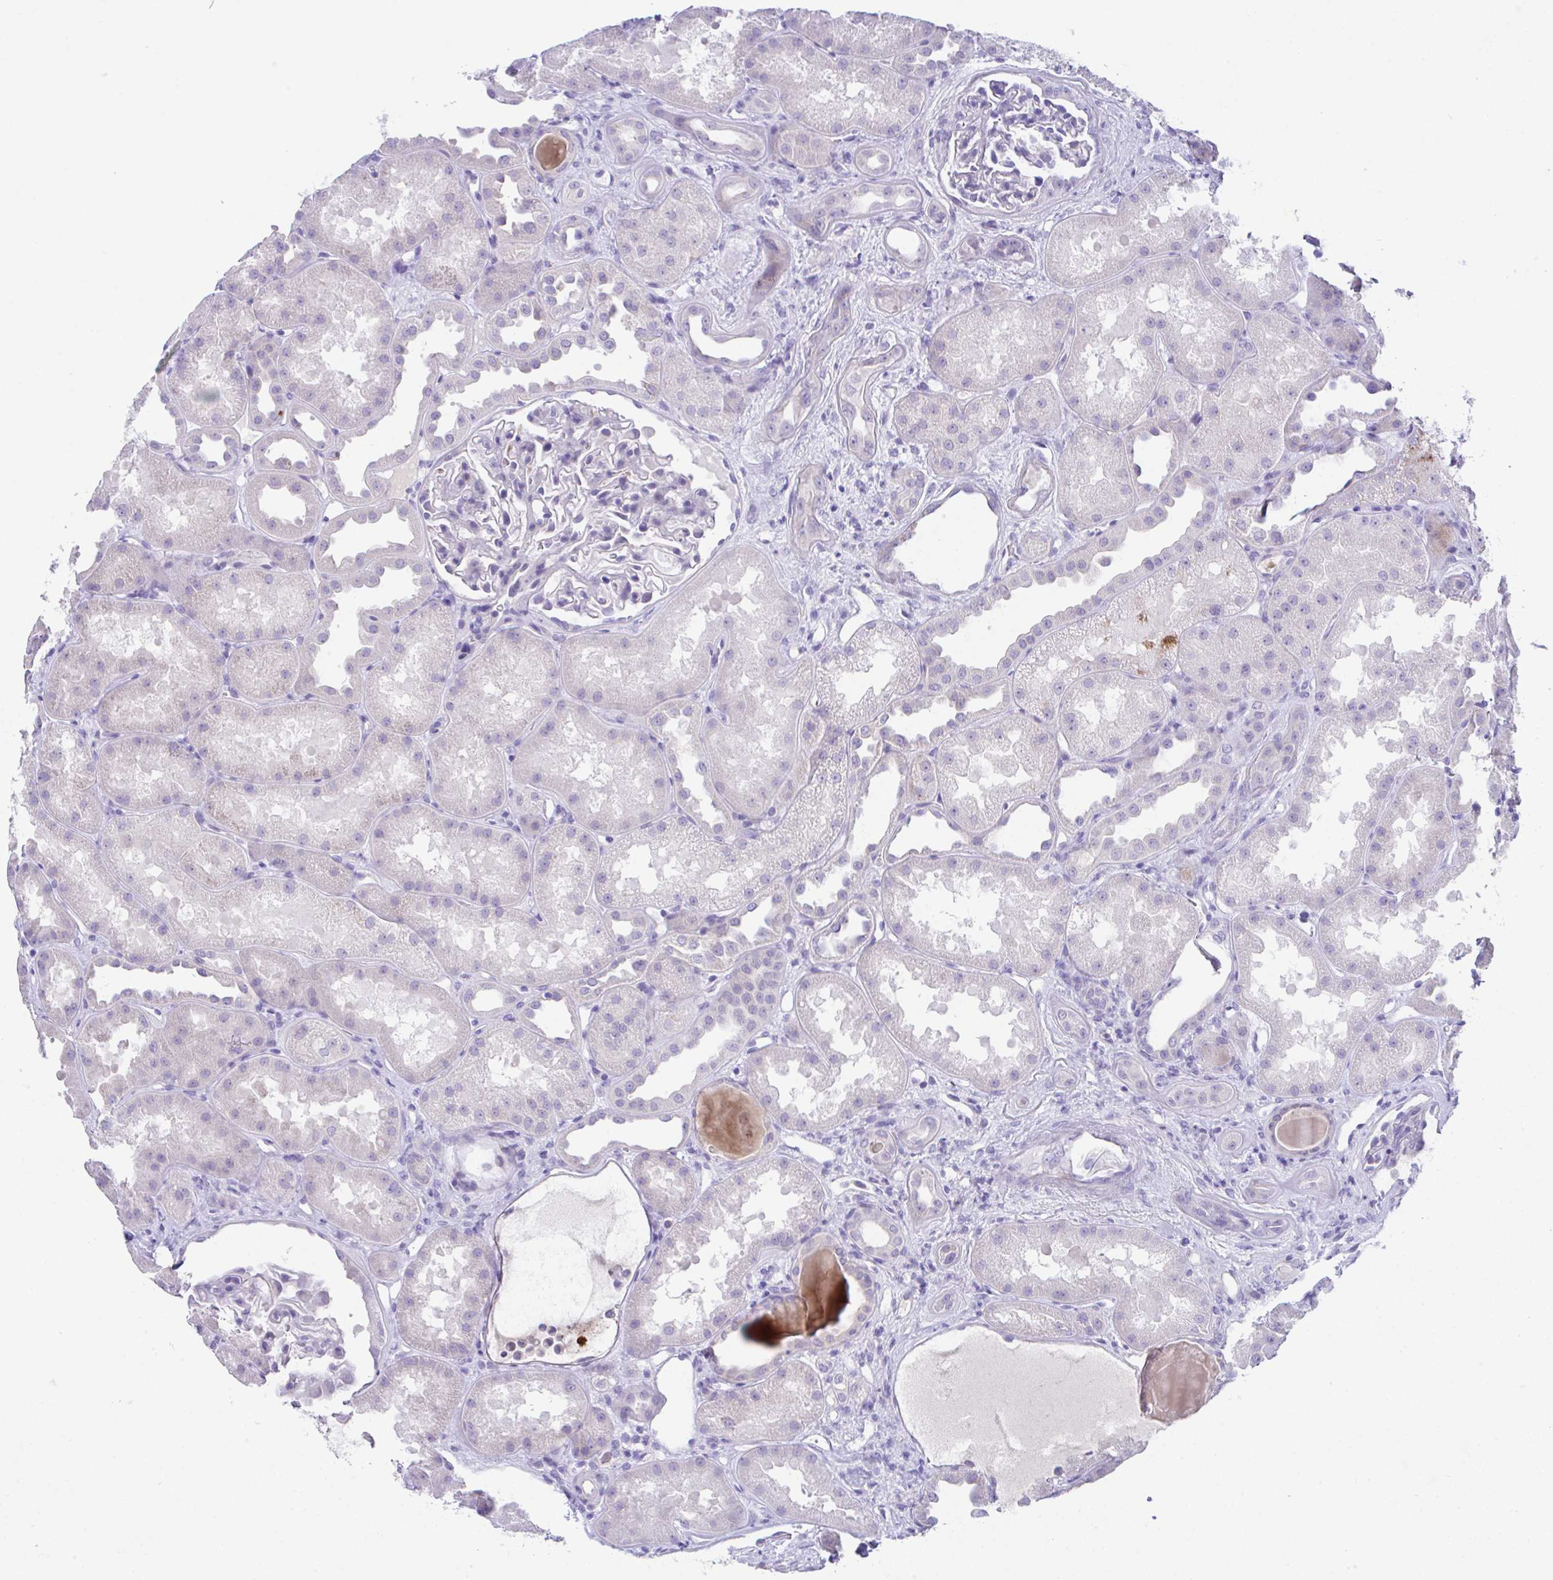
{"staining": {"intensity": "negative", "quantity": "none", "location": "none"}, "tissue": "kidney", "cell_type": "Cells in glomeruli", "image_type": "normal", "snomed": [{"axis": "morphology", "description": "Normal tissue, NOS"}, {"axis": "topography", "description": "Kidney"}], "caption": "High power microscopy histopathology image of an immunohistochemistry micrograph of unremarkable kidney, revealing no significant expression in cells in glomeruli.", "gene": "HOXB4", "patient": {"sex": "male", "age": 61}}